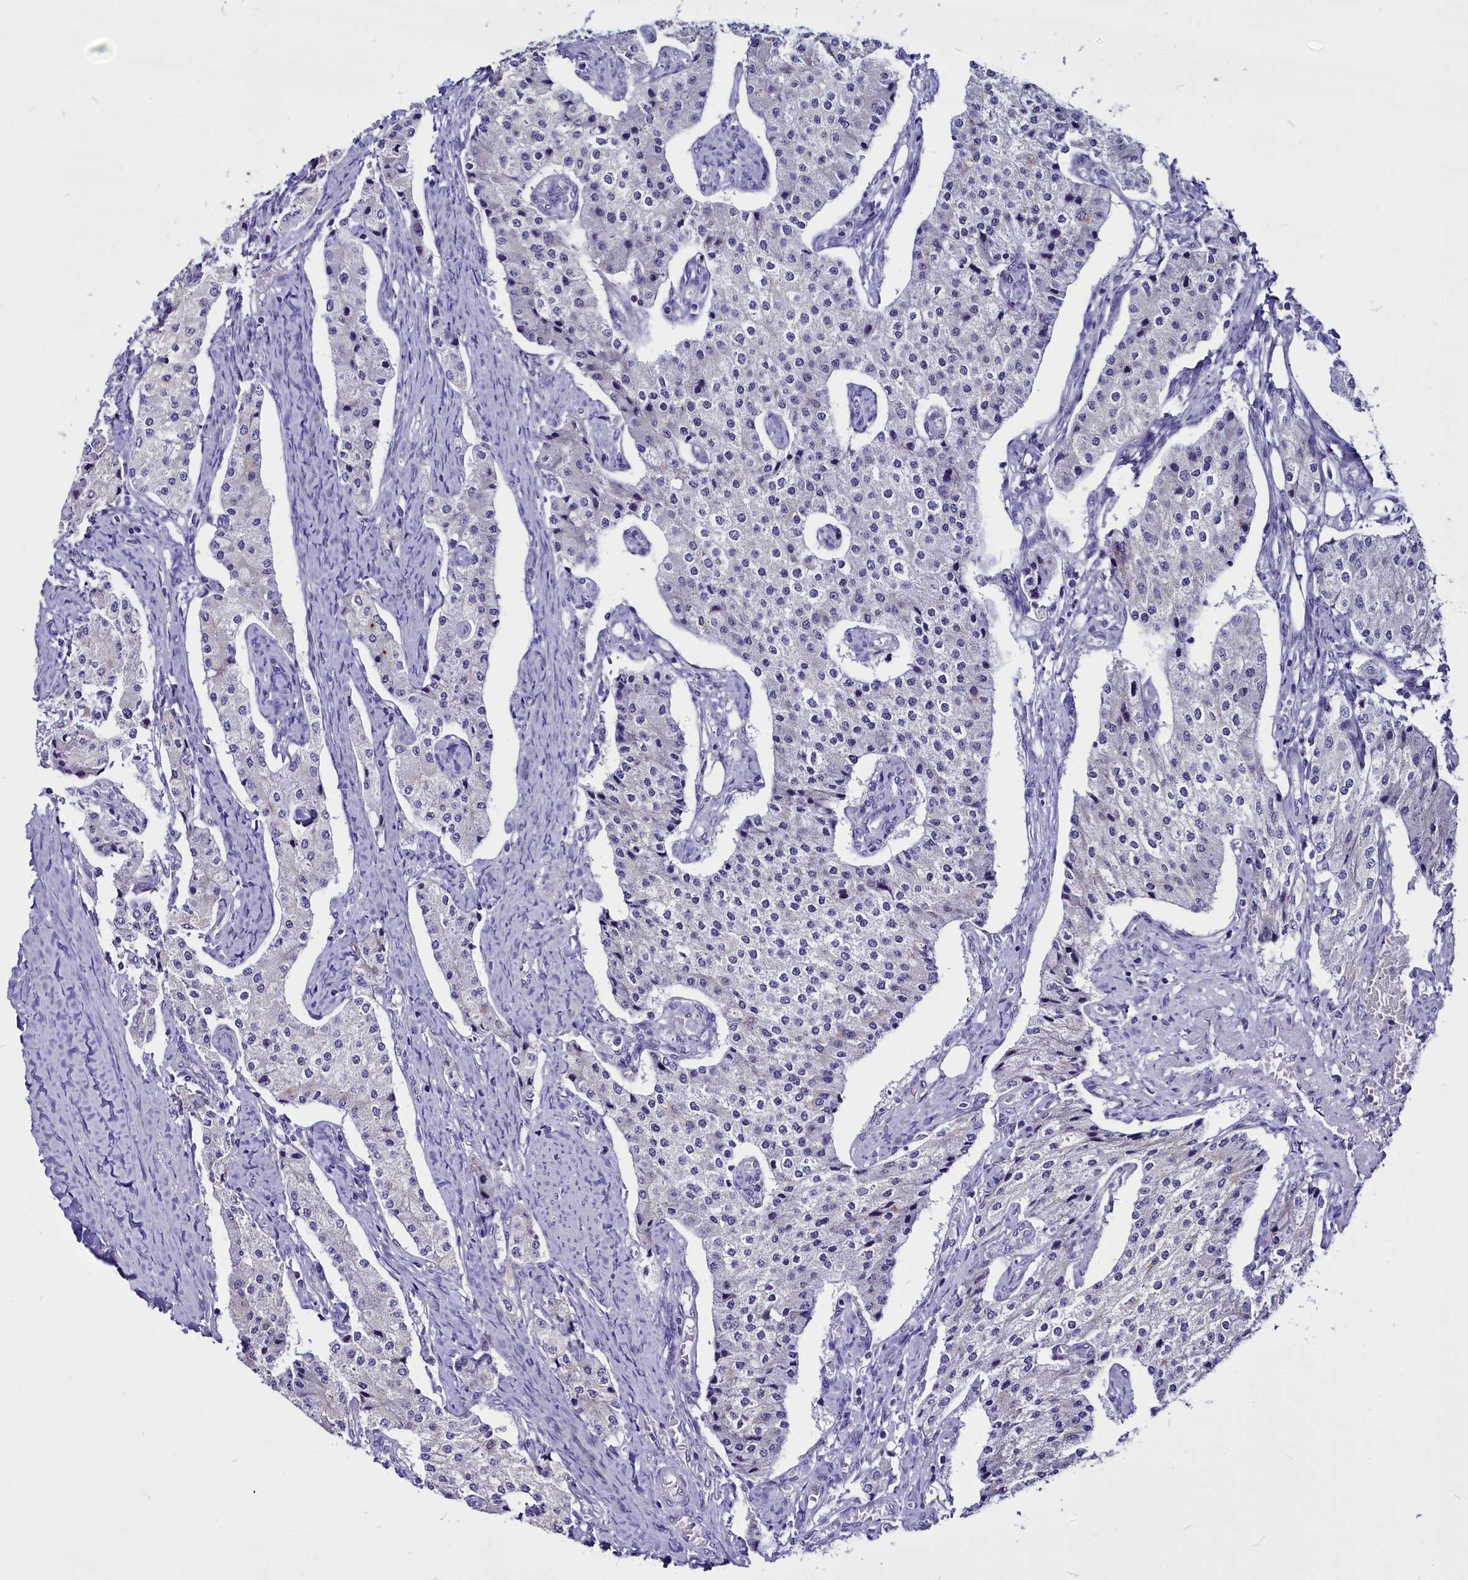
{"staining": {"intensity": "negative", "quantity": "none", "location": "none"}, "tissue": "carcinoid", "cell_type": "Tumor cells", "image_type": "cancer", "snomed": [{"axis": "morphology", "description": "Carcinoid, malignant, NOS"}, {"axis": "topography", "description": "Colon"}], "caption": "Immunohistochemical staining of human carcinoid demonstrates no significant staining in tumor cells. (DAB IHC visualized using brightfield microscopy, high magnification).", "gene": "CEP170", "patient": {"sex": "female", "age": 52}}